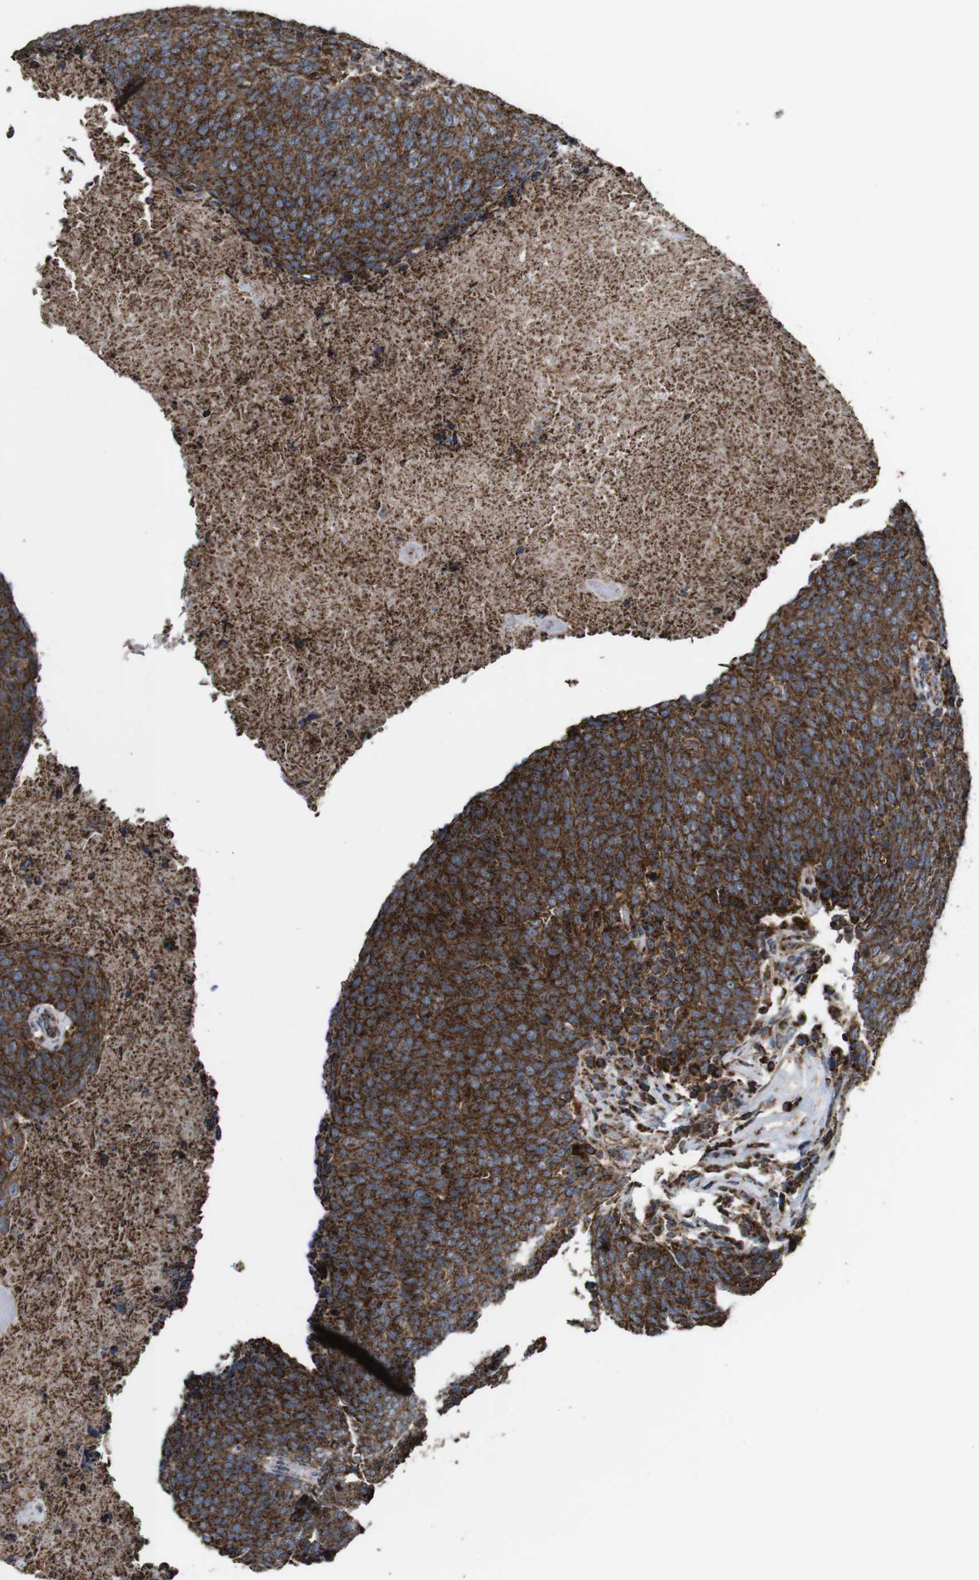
{"staining": {"intensity": "moderate", "quantity": ">75%", "location": "cytoplasmic/membranous"}, "tissue": "head and neck cancer", "cell_type": "Tumor cells", "image_type": "cancer", "snomed": [{"axis": "morphology", "description": "Squamous cell carcinoma, NOS"}, {"axis": "morphology", "description": "Squamous cell carcinoma, metastatic, NOS"}, {"axis": "topography", "description": "Lymph node"}, {"axis": "topography", "description": "Head-Neck"}], "caption": "Head and neck squamous cell carcinoma stained with immunohistochemistry exhibits moderate cytoplasmic/membranous positivity in approximately >75% of tumor cells.", "gene": "HK1", "patient": {"sex": "male", "age": 62}}